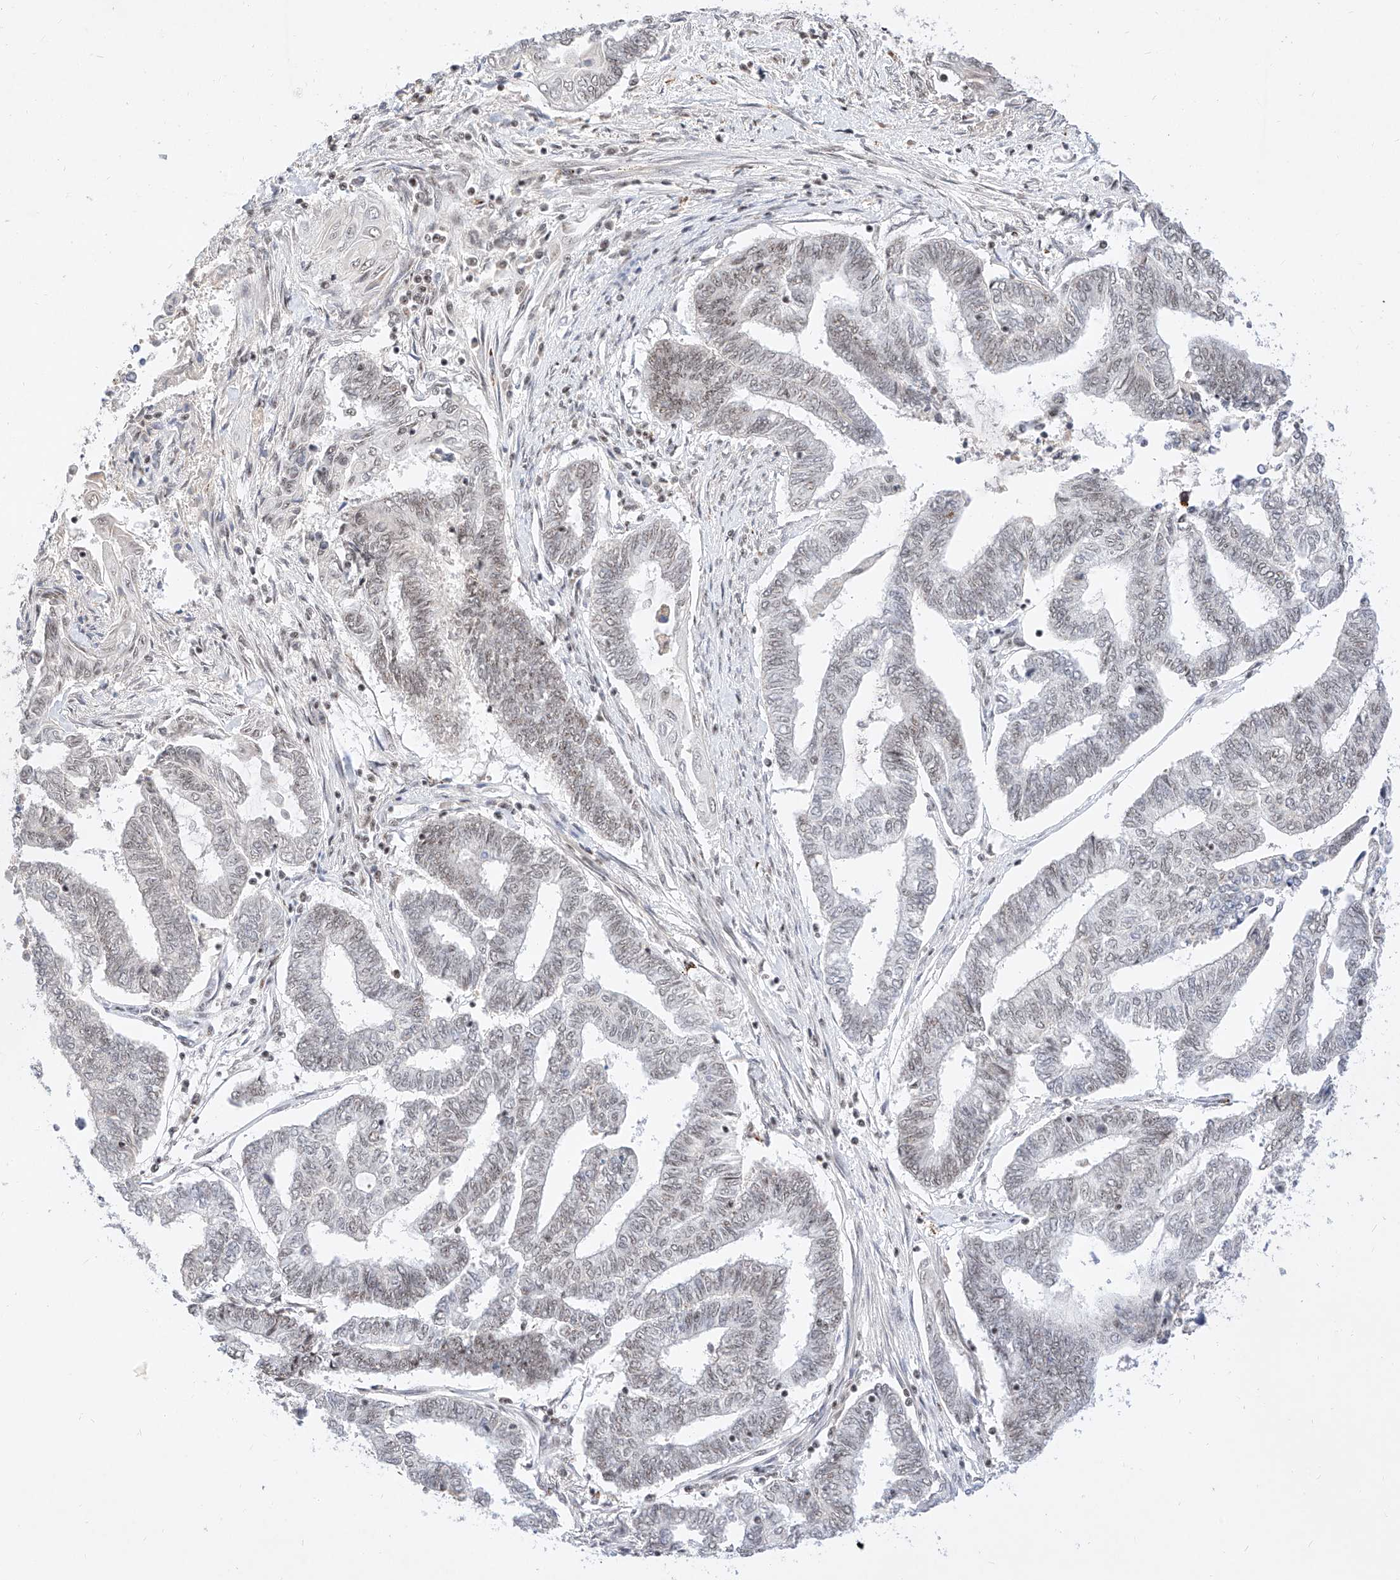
{"staining": {"intensity": "weak", "quantity": "<25%", "location": "nuclear"}, "tissue": "endometrial cancer", "cell_type": "Tumor cells", "image_type": "cancer", "snomed": [{"axis": "morphology", "description": "Adenocarcinoma, NOS"}, {"axis": "topography", "description": "Uterus"}, {"axis": "topography", "description": "Endometrium"}], "caption": "Protein analysis of endometrial adenocarcinoma shows no significant positivity in tumor cells.", "gene": "NRF1", "patient": {"sex": "female", "age": 70}}